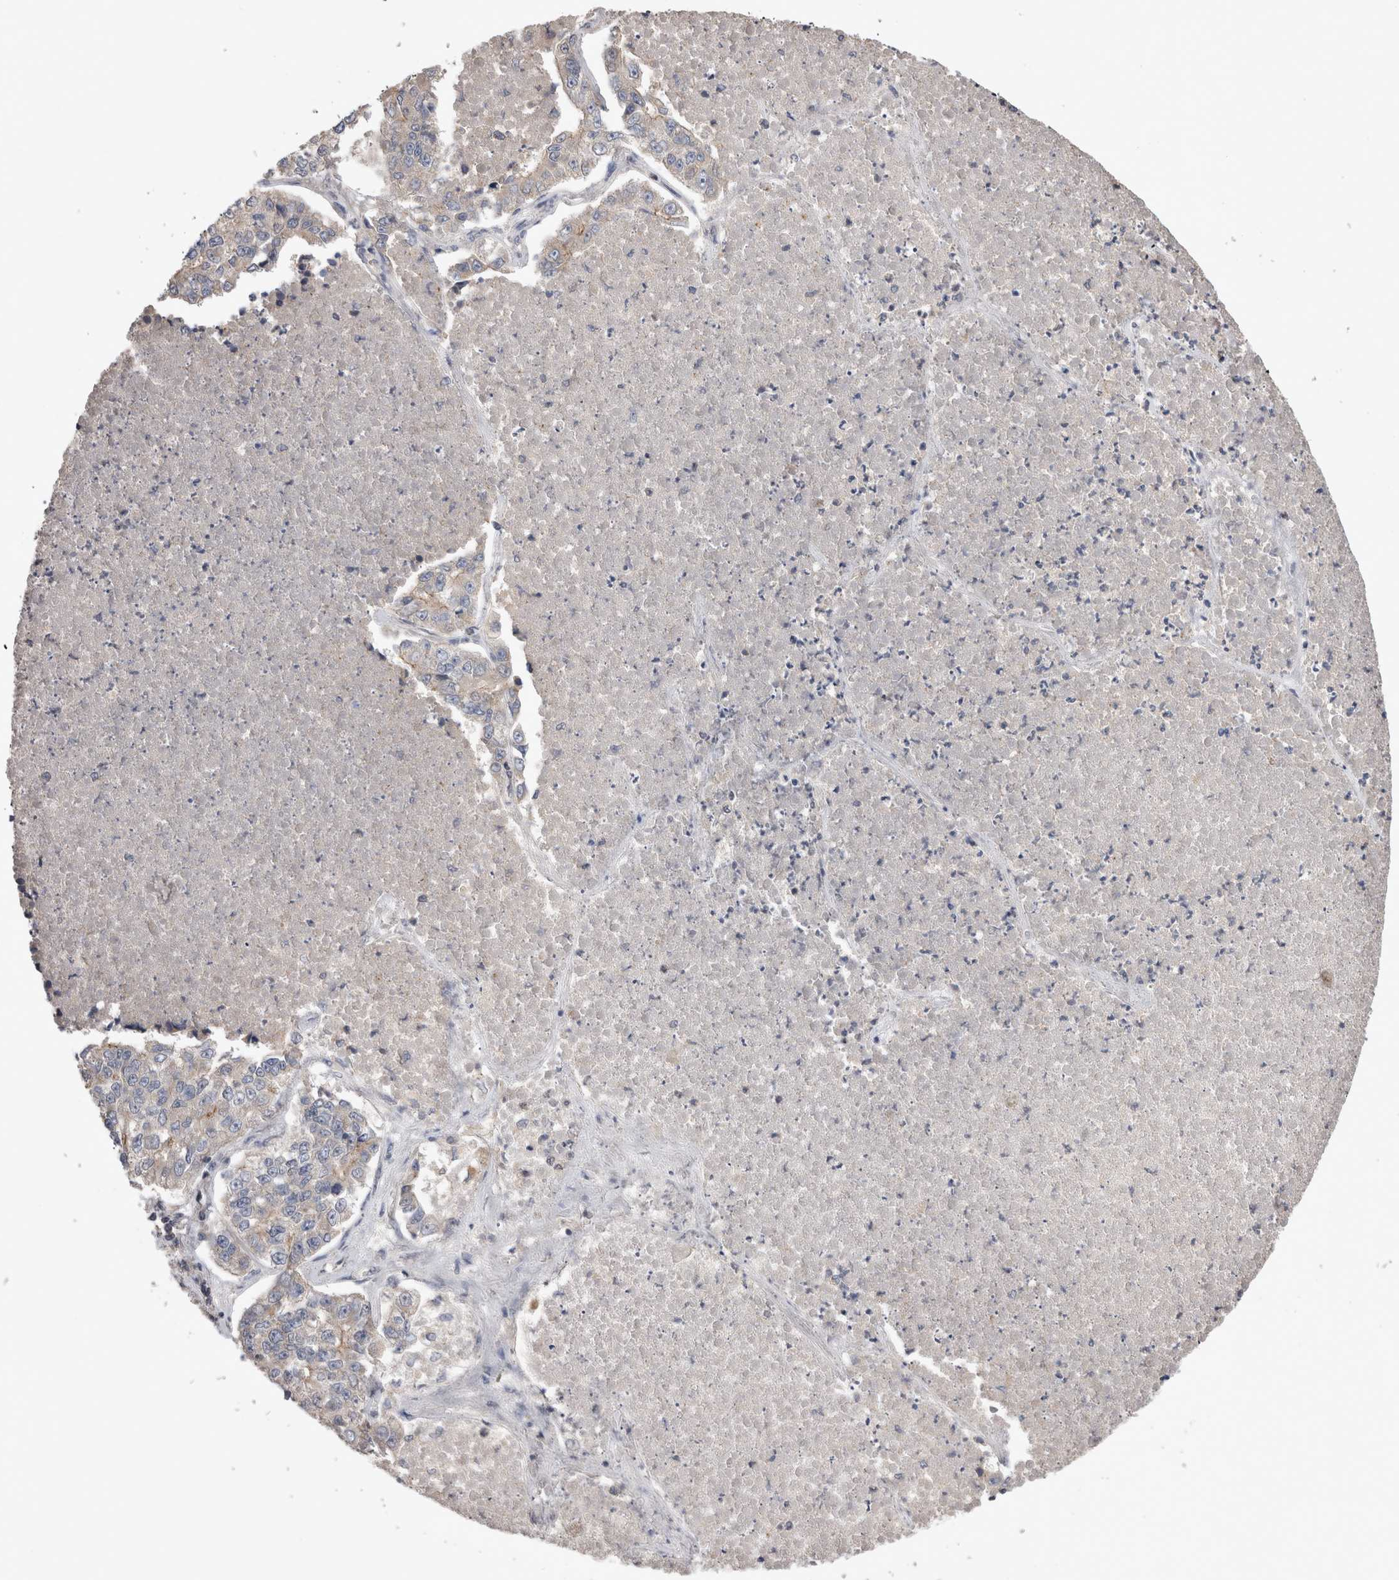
{"staining": {"intensity": "moderate", "quantity": "<25%", "location": "cytoplasmic/membranous"}, "tissue": "lung cancer", "cell_type": "Tumor cells", "image_type": "cancer", "snomed": [{"axis": "morphology", "description": "Adenocarcinoma, NOS"}, {"axis": "topography", "description": "Lung"}], "caption": "A brown stain shows moderate cytoplasmic/membranous expression of a protein in human adenocarcinoma (lung) tumor cells. The staining was performed using DAB to visualize the protein expression in brown, while the nuclei were stained in blue with hematoxylin (Magnification: 20x).", "gene": "OTOR", "patient": {"sex": "male", "age": 49}}